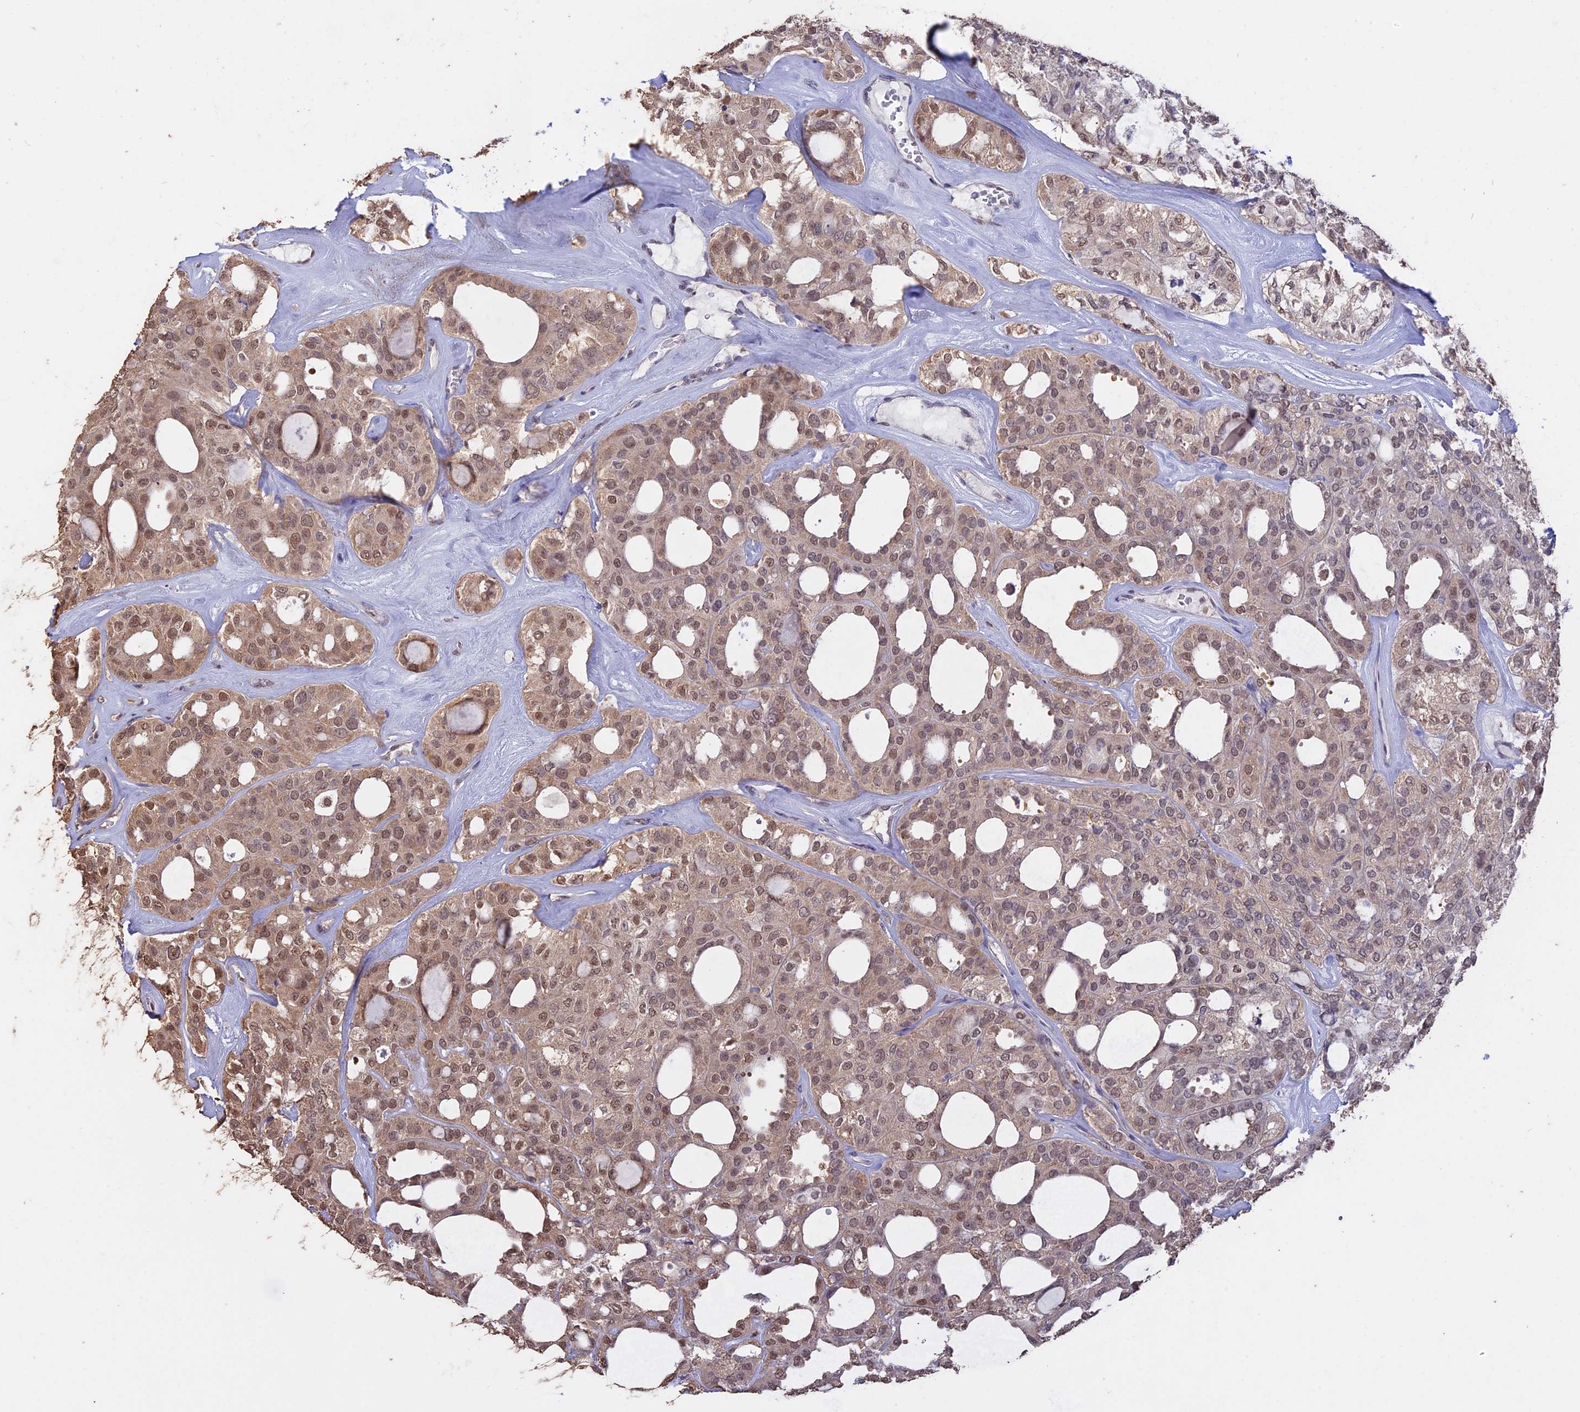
{"staining": {"intensity": "moderate", "quantity": ">75%", "location": "nuclear"}, "tissue": "thyroid cancer", "cell_type": "Tumor cells", "image_type": "cancer", "snomed": [{"axis": "morphology", "description": "Follicular adenoma carcinoma, NOS"}, {"axis": "topography", "description": "Thyroid gland"}], "caption": "High-magnification brightfield microscopy of thyroid cancer stained with DAB (3,3'-diaminobenzidine) (brown) and counterstained with hematoxylin (blue). tumor cells exhibit moderate nuclear expression is appreciated in about>75% of cells. (DAB IHC, brown staining for protein, blue staining for nuclei).", "gene": "PSMC6", "patient": {"sex": "male", "age": 75}}